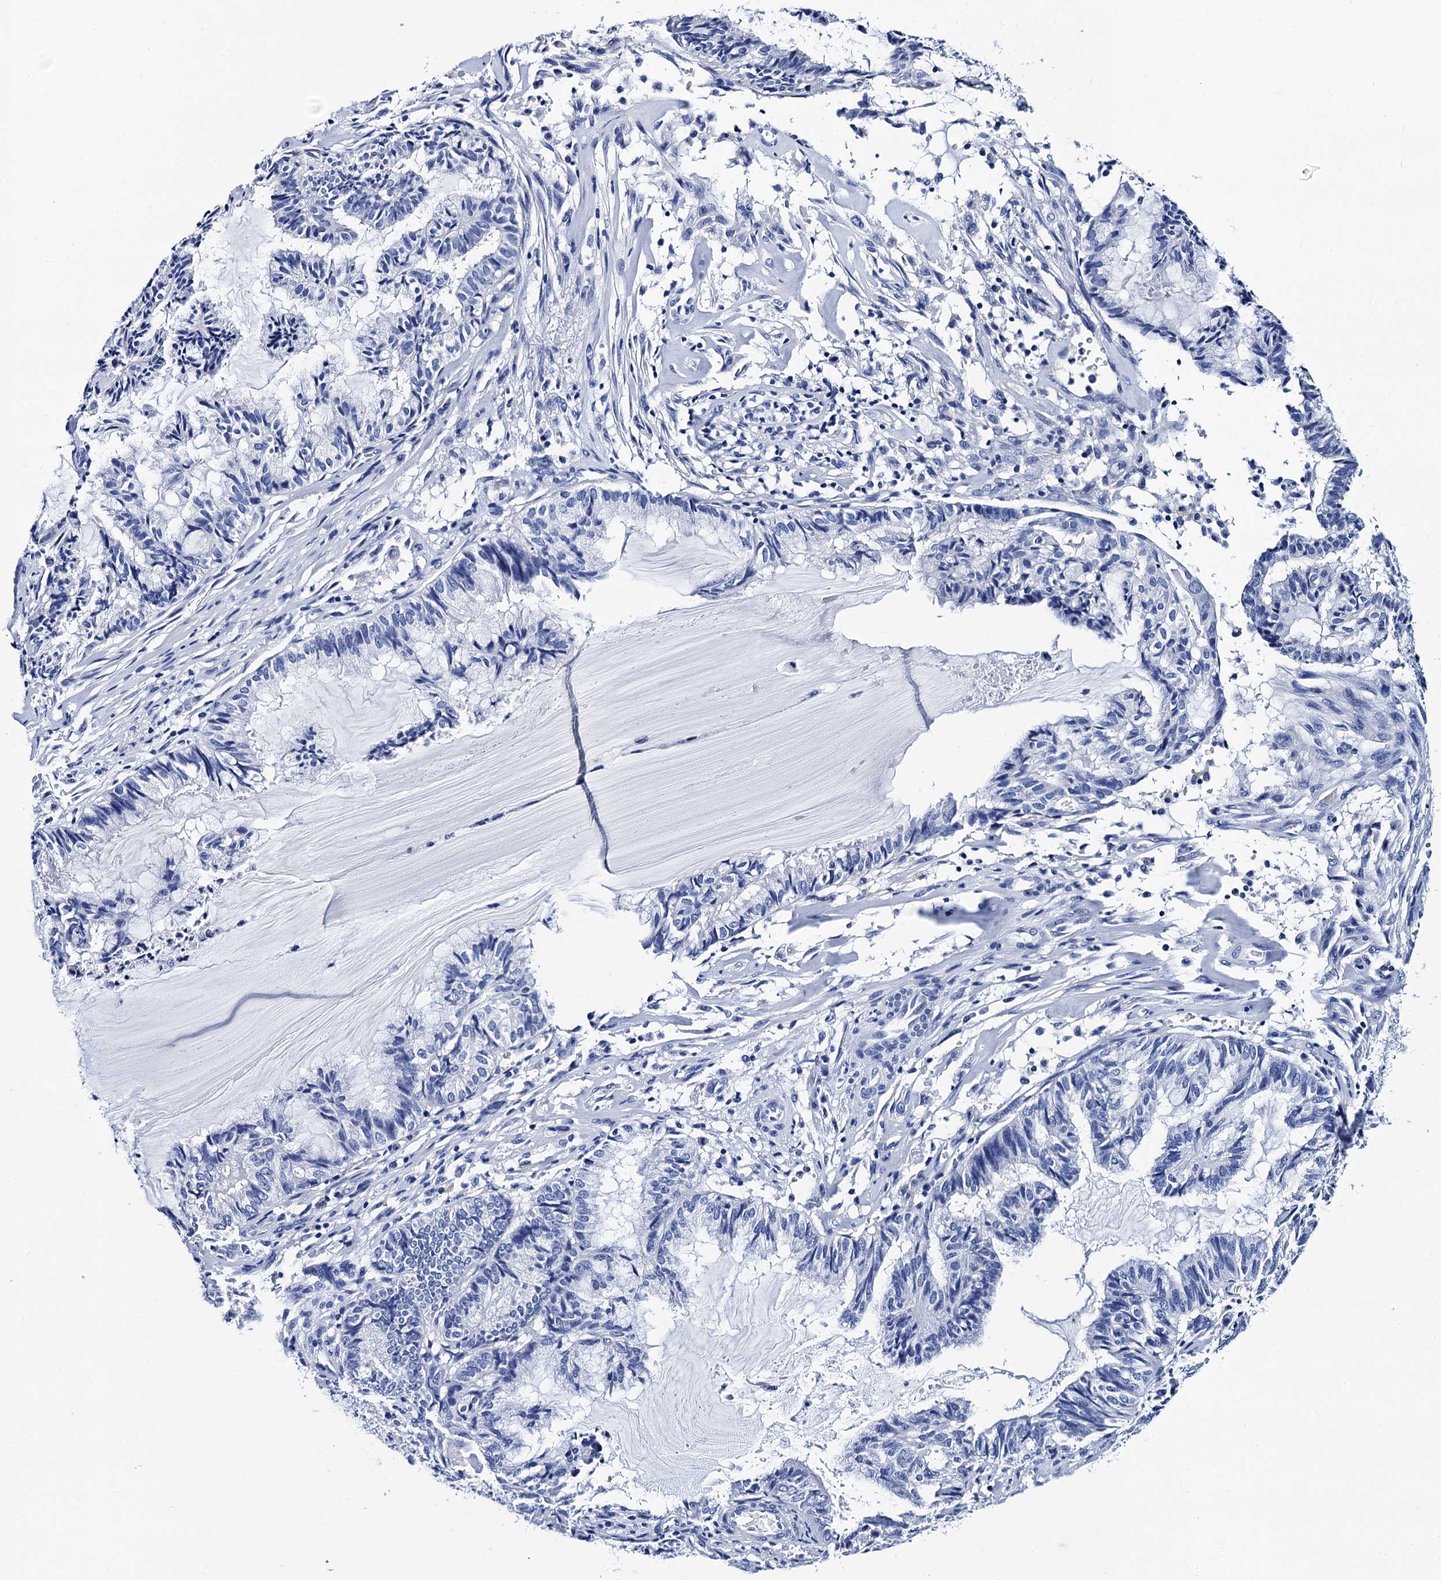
{"staining": {"intensity": "negative", "quantity": "none", "location": "none"}, "tissue": "endometrial cancer", "cell_type": "Tumor cells", "image_type": "cancer", "snomed": [{"axis": "morphology", "description": "Adenocarcinoma, NOS"}, {"axis": "topography", "description": "Endometrium"}], "caption": "A histopathology image of human endometrial adenocarcinoma is negative for staining in tumor cells. The staining is performed using DAB brown chromogen with nuclei counter-stained in using hematoxylin.", "gene": "MYBPC3", "patient": {"sex": "female", "age": 86}}